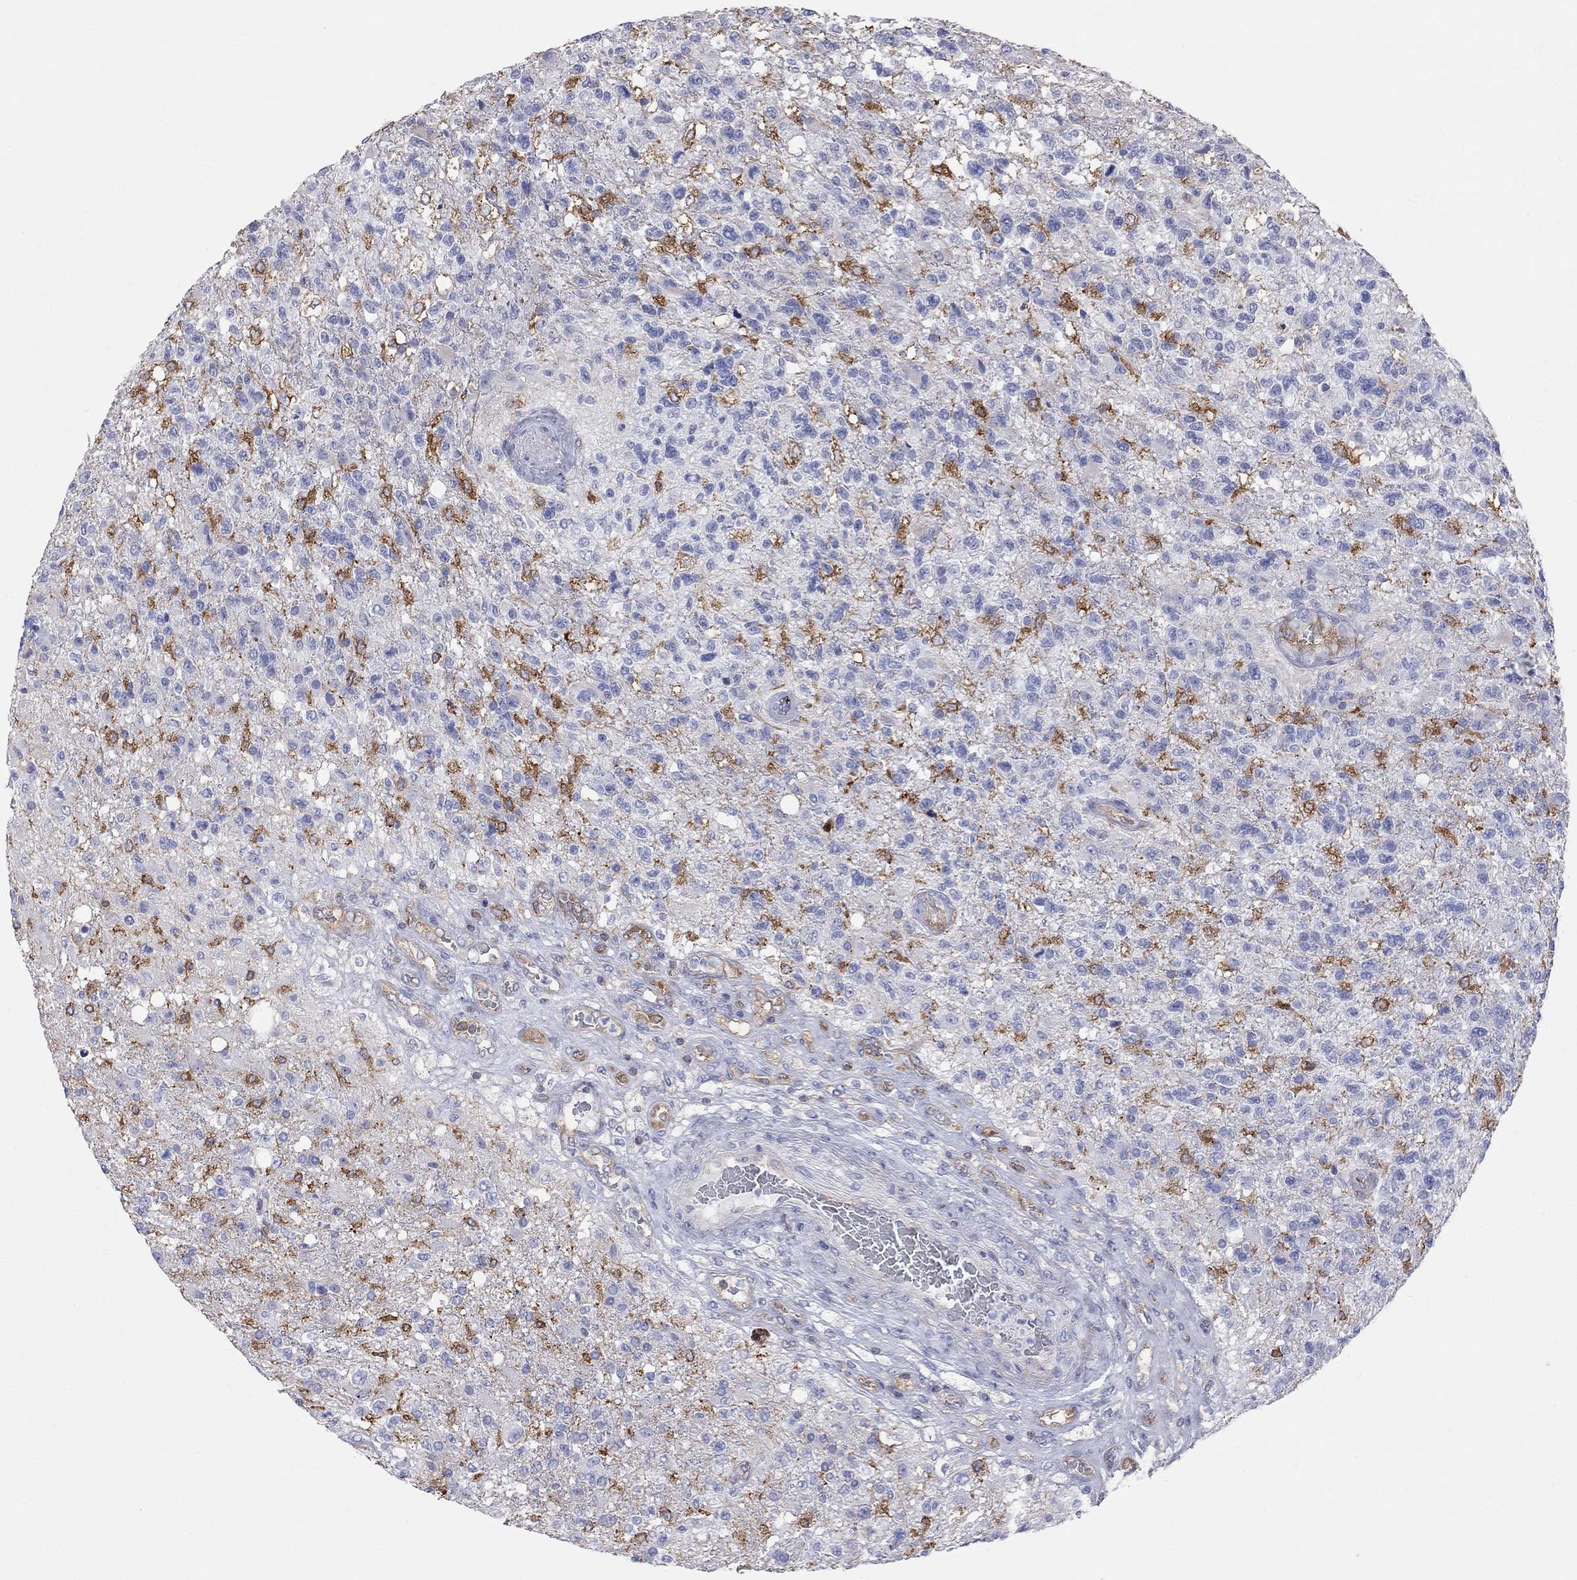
{"staining": {"intensity": "negative", "quantity": "none", "location": "none"}, "tissue": "glioma", "cell_type": "Tumor cells", "image_type": "cancer", "snomed": [{"axis": "morphology", "description": "Glioma, malignant, High grade"}, {"axis": "topography", "description": "Brain"}], "caption": "A micrograph of glioma stained for a protein demonstrates no brown staining in tumor cells.", "gene": "ABI3", "patient": {"sex": "male", "age": 56}}